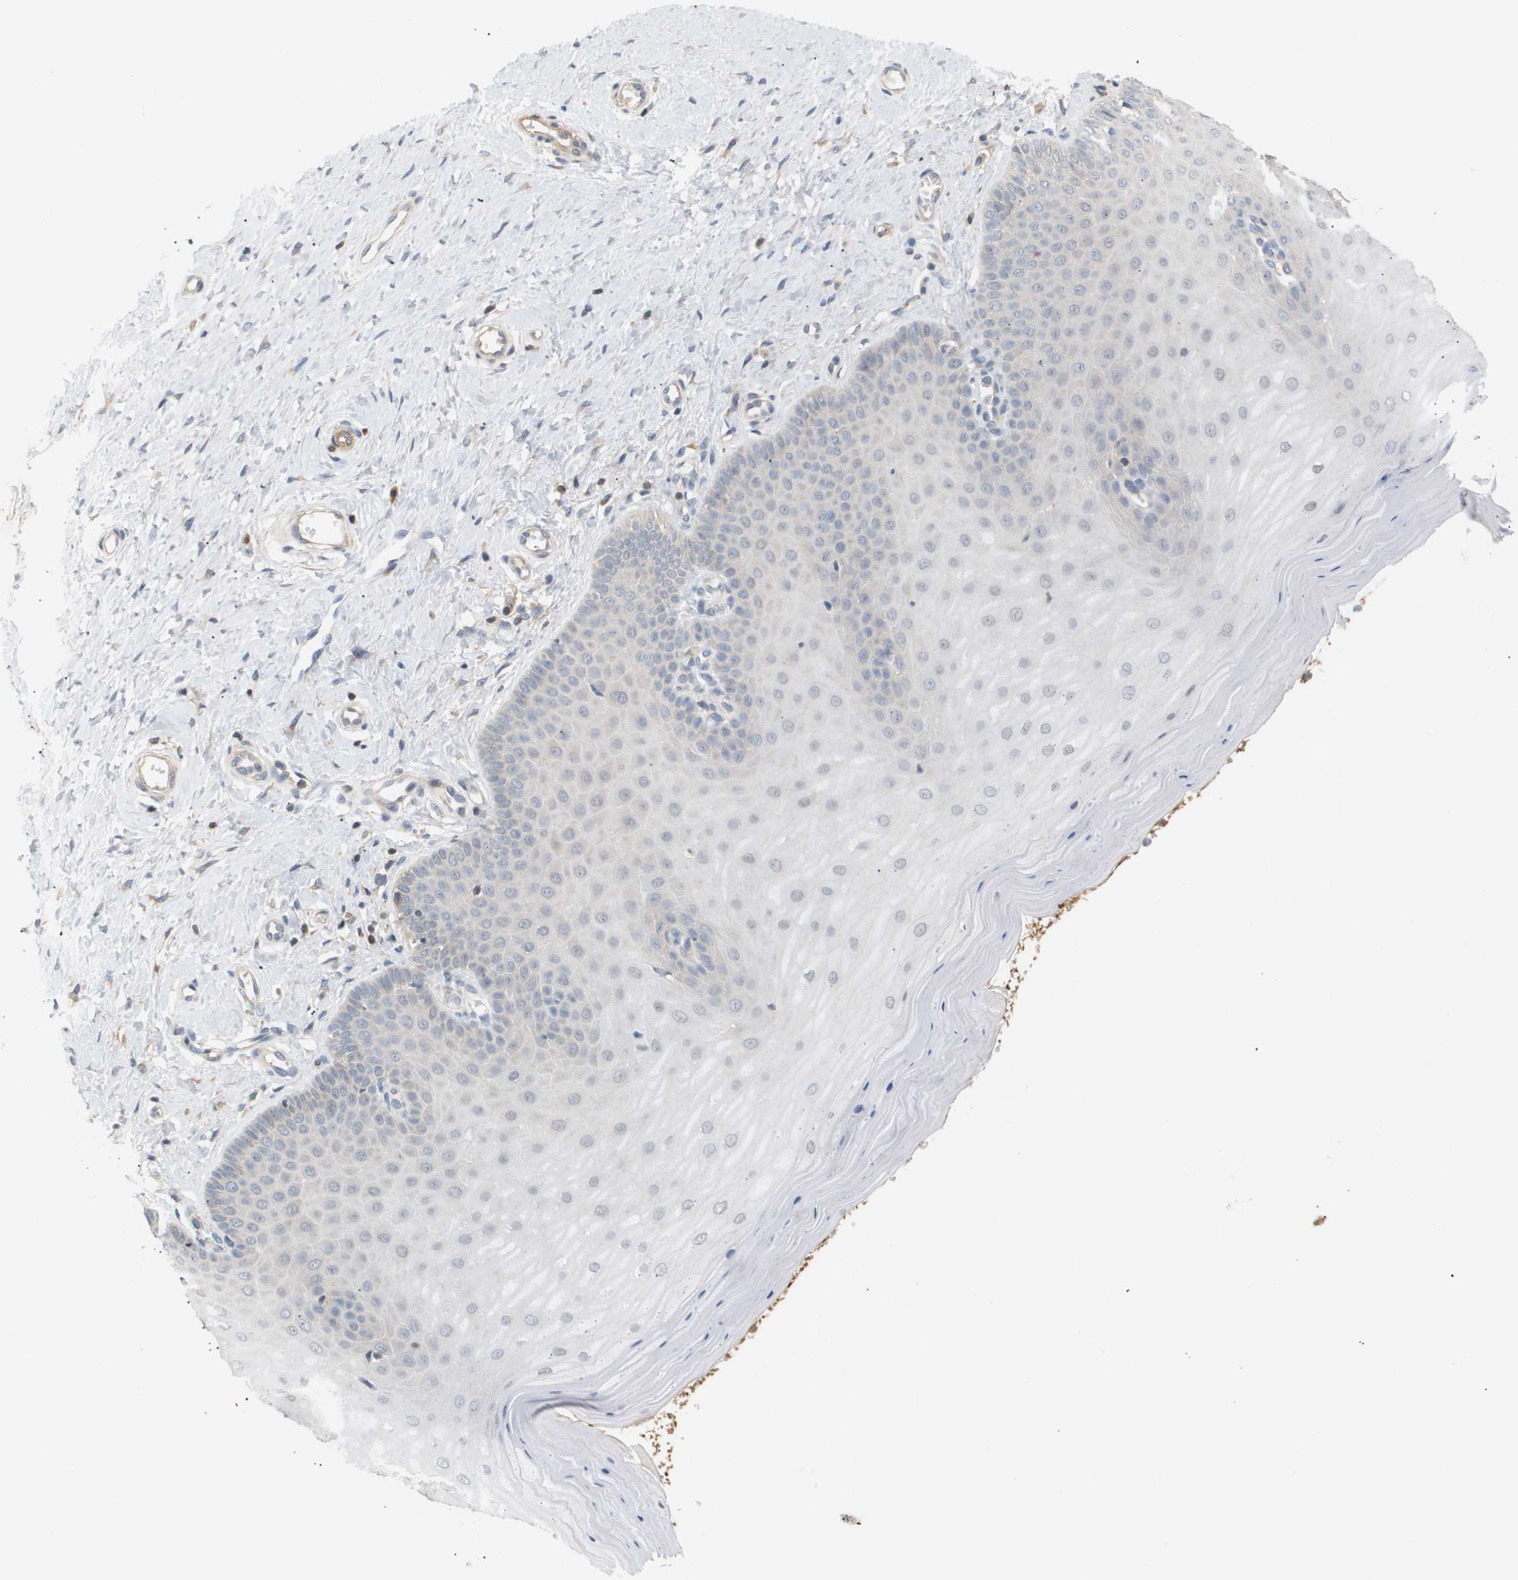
{"staining": {"intensity": "moderate", "quantity": "<25%", "location": "nuclear"}, "tissue": "cervix", "cell_type": "Squamous epithelial cells", "image_type": "normal", "snomed": [{"axis": "morphology", "description": "Normal tissue, NOS"}, {"axis": "topography", "description": "Cervix"}], "caption": "DAB immunohistochemical staining of unremarkable human cervix reveals moderate nuclear protein expression in about <25% of squamous epithelial cells.", "gene": "CORO2B", "patient": {"sex": "female", "age": 55}}